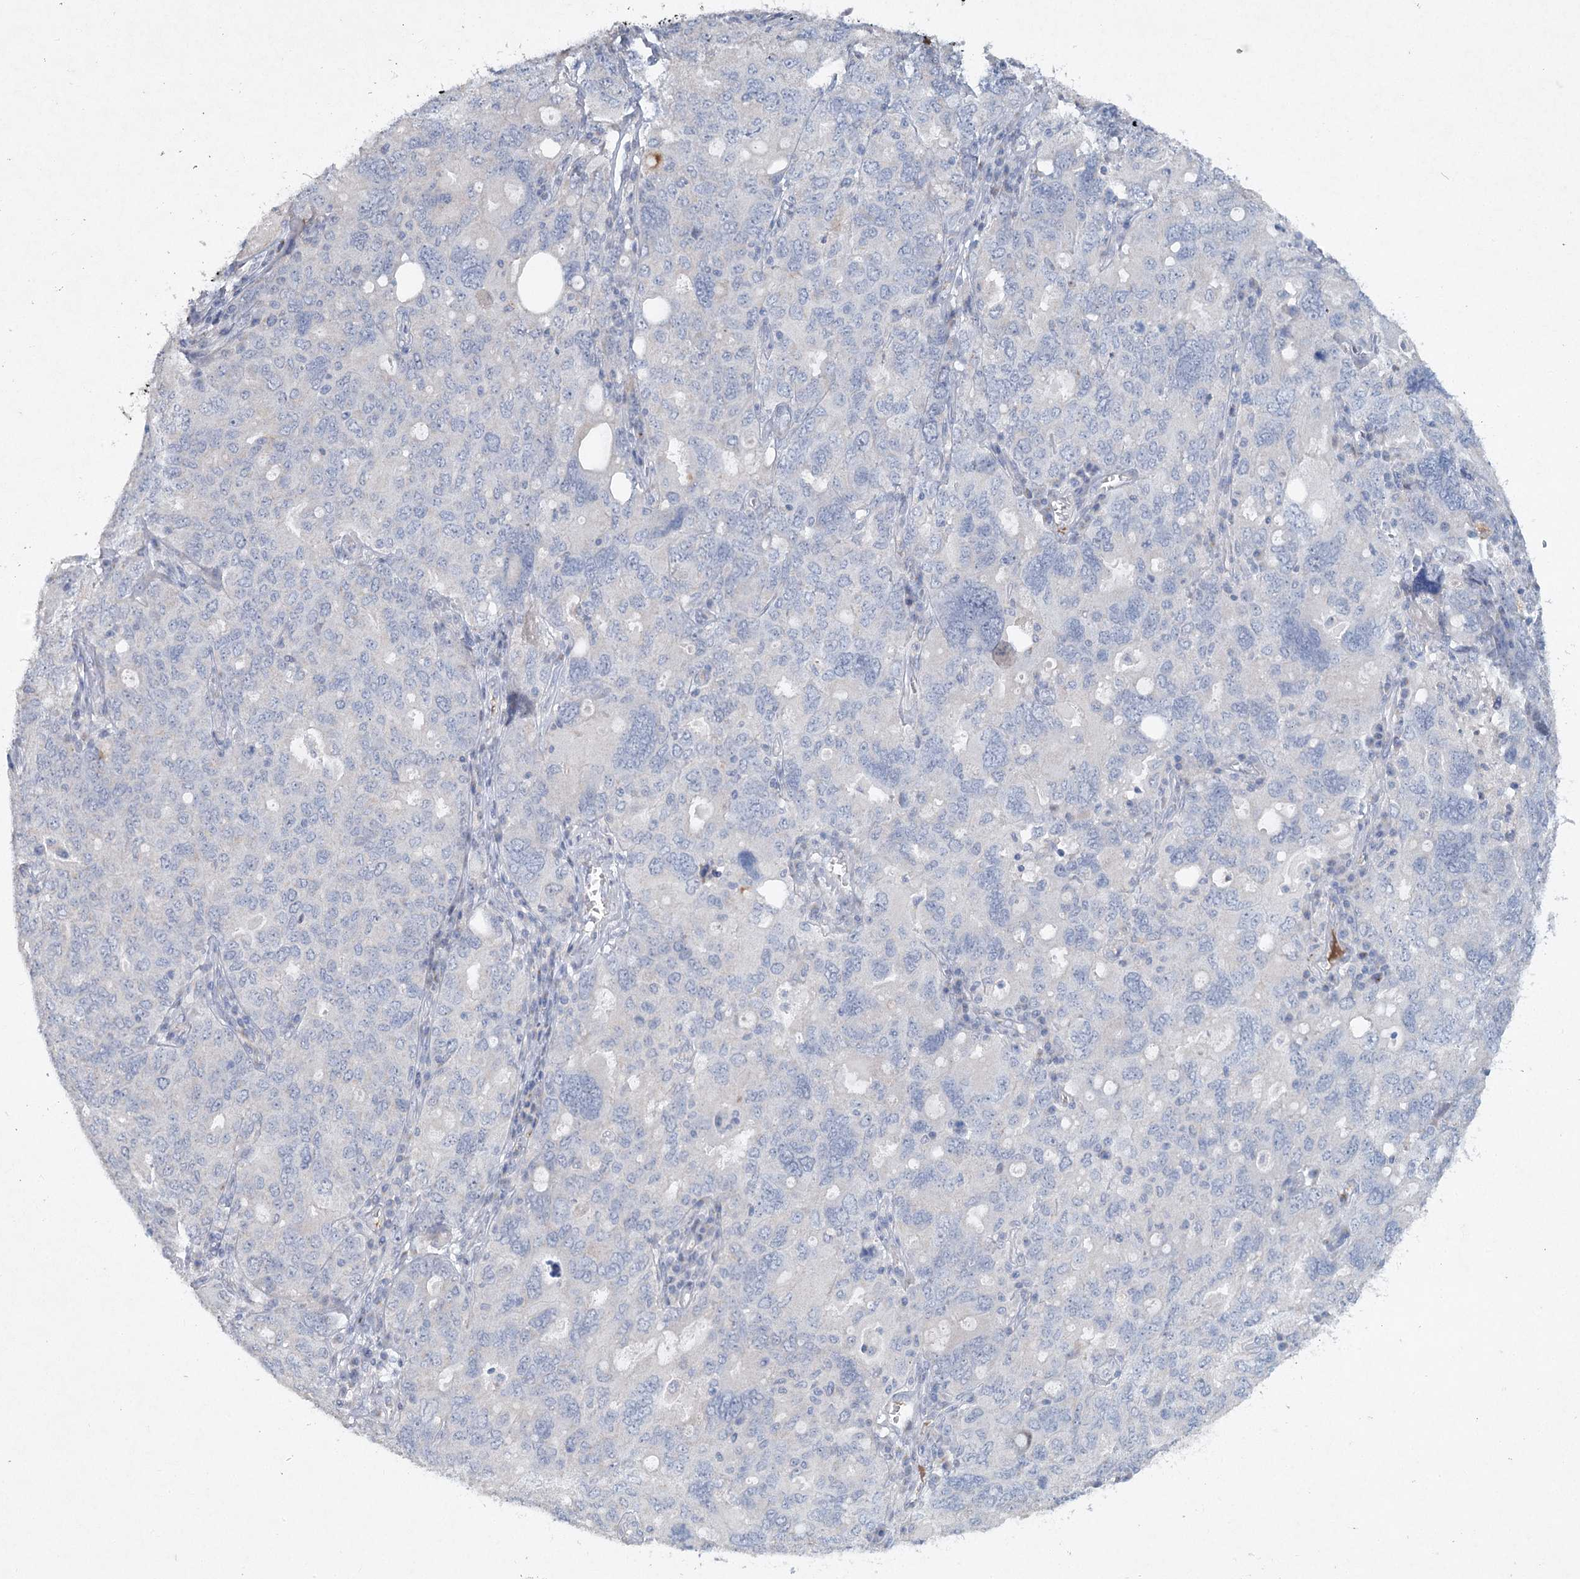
{"staining": {"intensity": "negative", "quantity": "none", "location": "none"}, "tissue": "ovarian cancer", "cell_type": "Tumor cells", "image_type": "cancer", "snomed": [{"axis": "morphology", "description": "Carcinoma, endometroid"}, {"axis": "topography", "description": "Ovary"}], "caption": "IHC histopathology image of human endometroid carcinoma (ovarian) stained for a protein (brown), which shows no positivity in tumor cells.", "gene": "RFX6", "patient": {"sex": "female", "age": 62}}